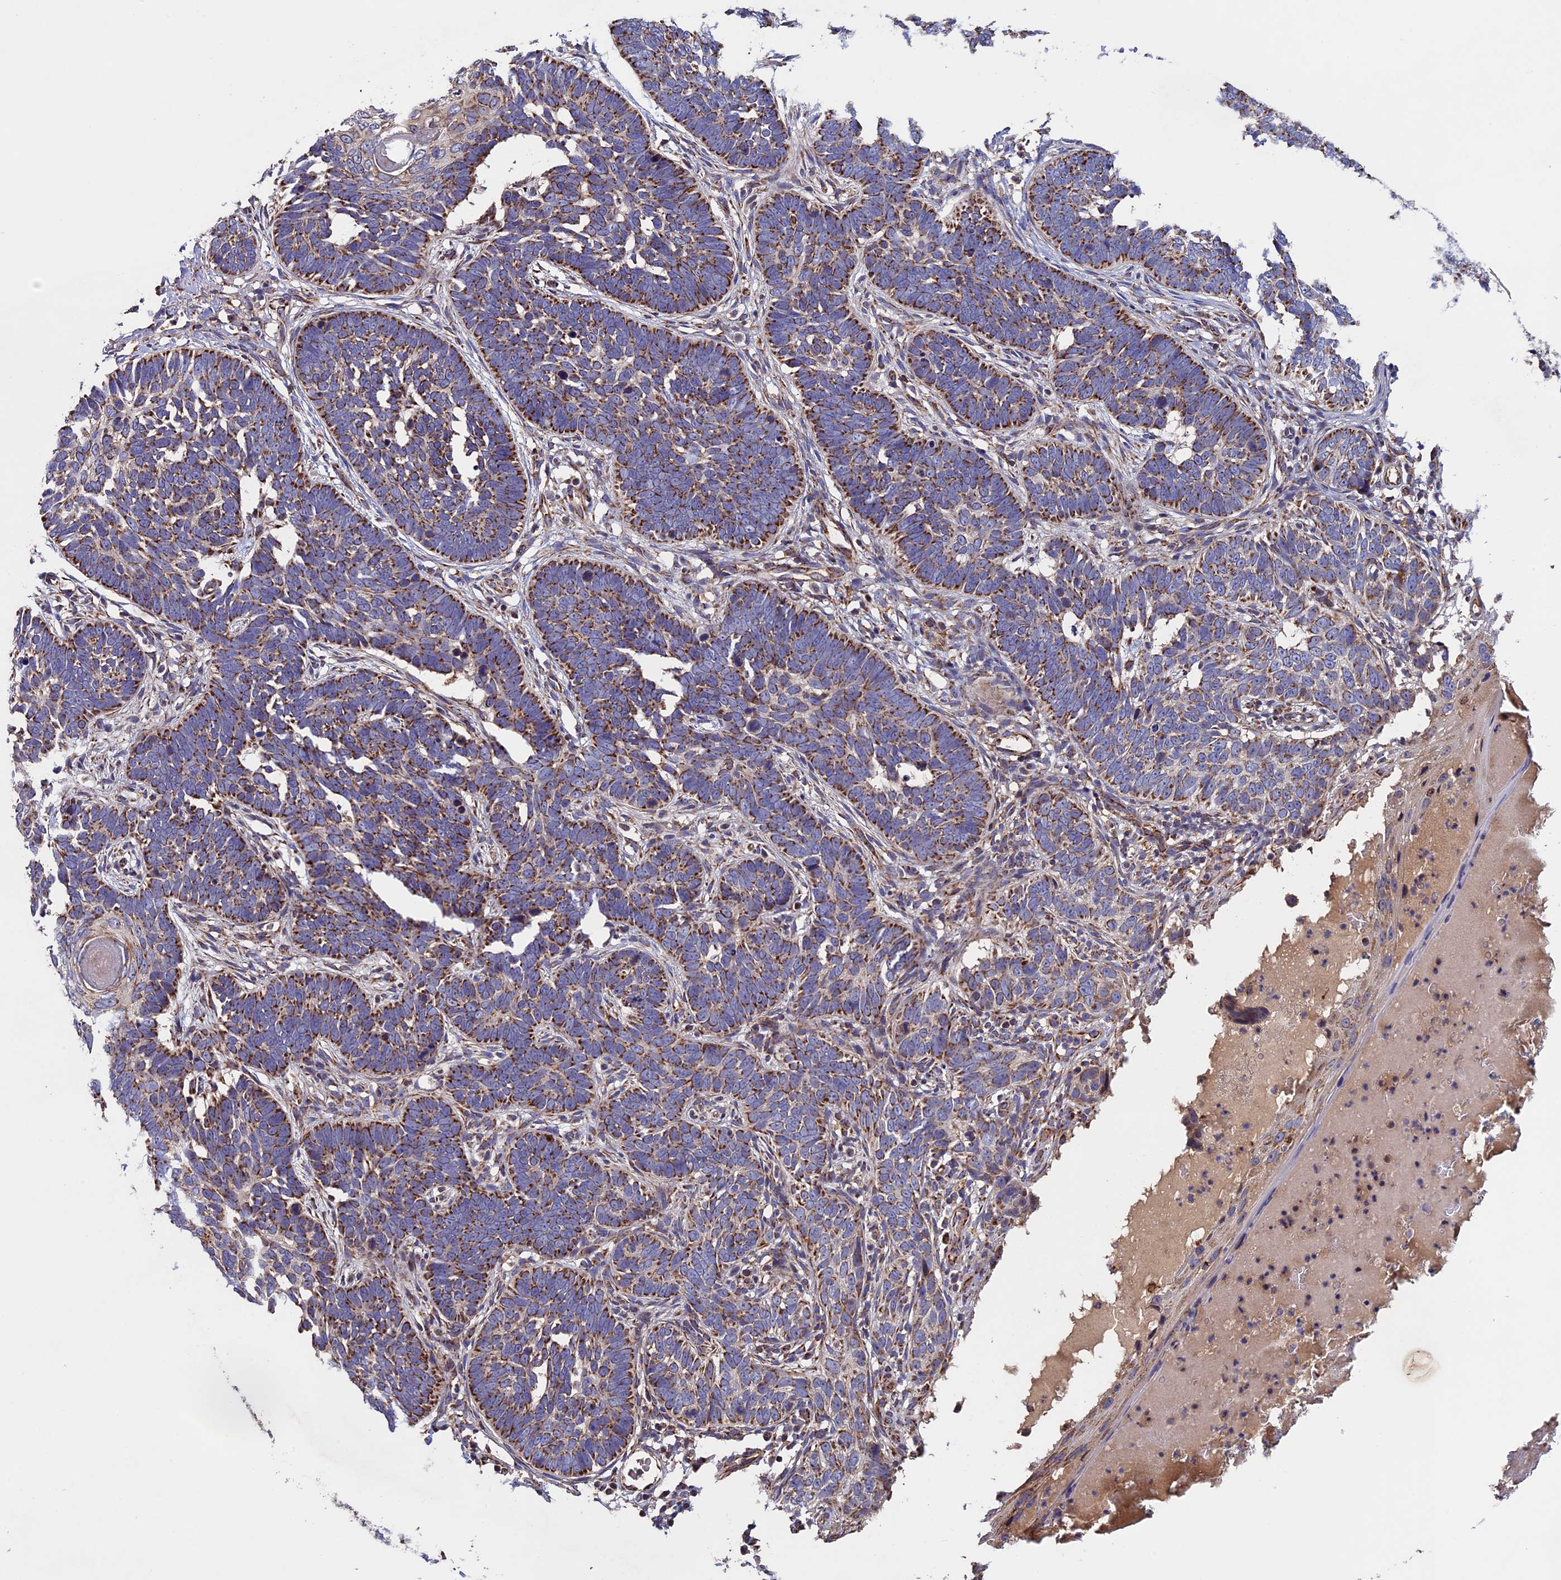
{"staining": {"intensity": "moderate", "quantity": ">75%", "location": "cytoplasmic/membranous"}, "tissue": "skin cancer", "cell_type": "Tumor cells", "image_type": "cancer", "snomed": [{"axis": "morphology", "description": "Normal tissue, NOS"}, {"axis": "morphology", "description": "Basal cell carcinoma"}, {"axis": "topography", "description": "Skin"}], "caption": "Immunohistochemistry (IHC) (DAB (3,3'-diaminobenzidine)) staining of human skin cancer shows moderate cytoplasmic/membranous protein positivity in about >75% of tumor cells.", "gene": "RNF17", "patient": {"sex": "male", "age": 77}}